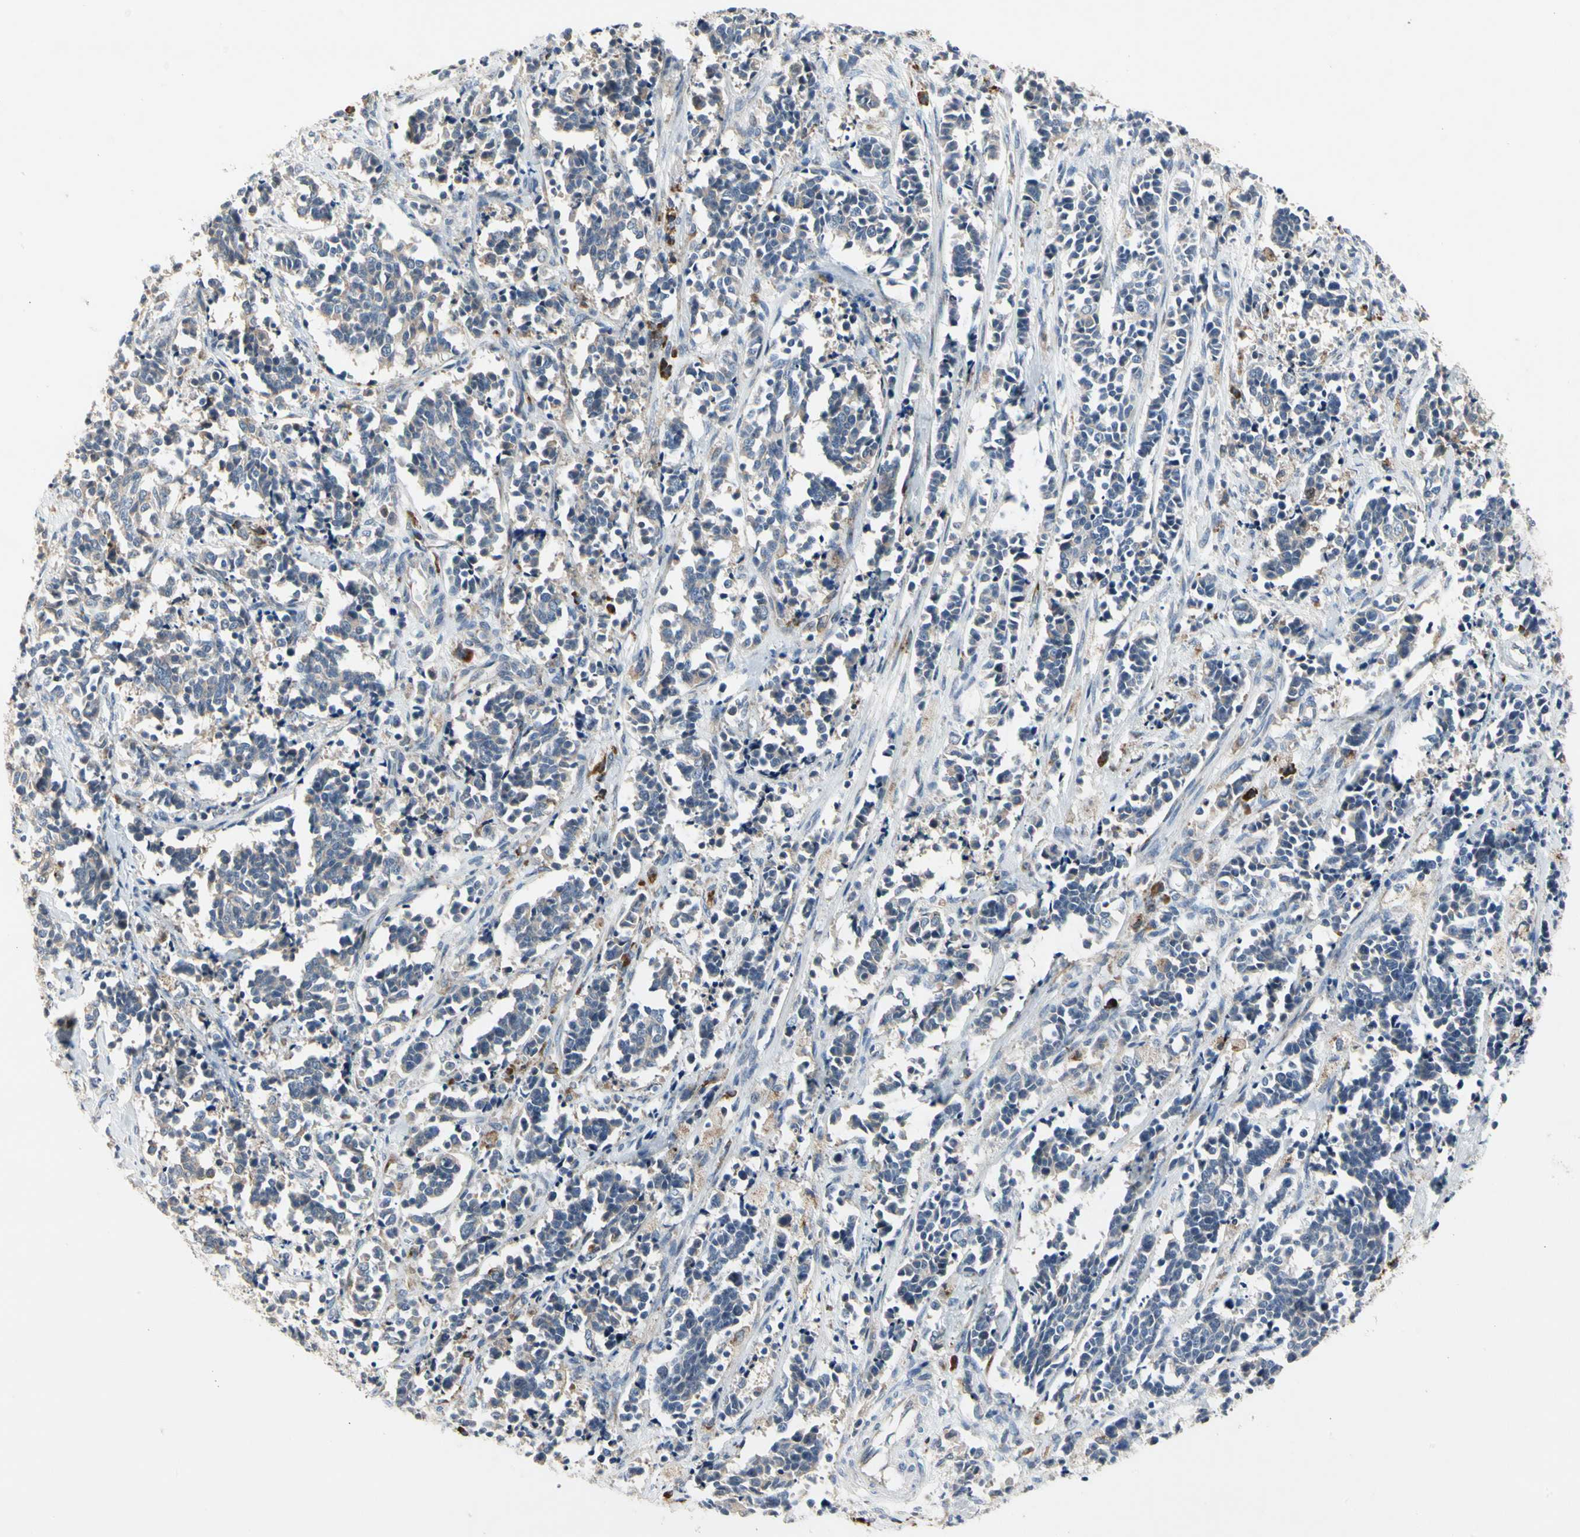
{"staining": {"intensity": "negative", "quantity": "none", "location": "none"}, "tissue": "cervical cancer", "cell_type": "Tumor cells", "image_type": "cancer", "snomed": [{"axis": "morphology", "description": "Squamous cell carcinoma, NOS"}, {"axis": "topography", "description": "Cervix"}], "caption": "An immunohistochemistry (IHC) histopathology image of cervical squamous cell carcinoma is shown. There is no staining in tumor cells of cervical squamous cell carcinoma.", "gene": "MMEL1", "patient": {"sex": "female", "age": 35}}